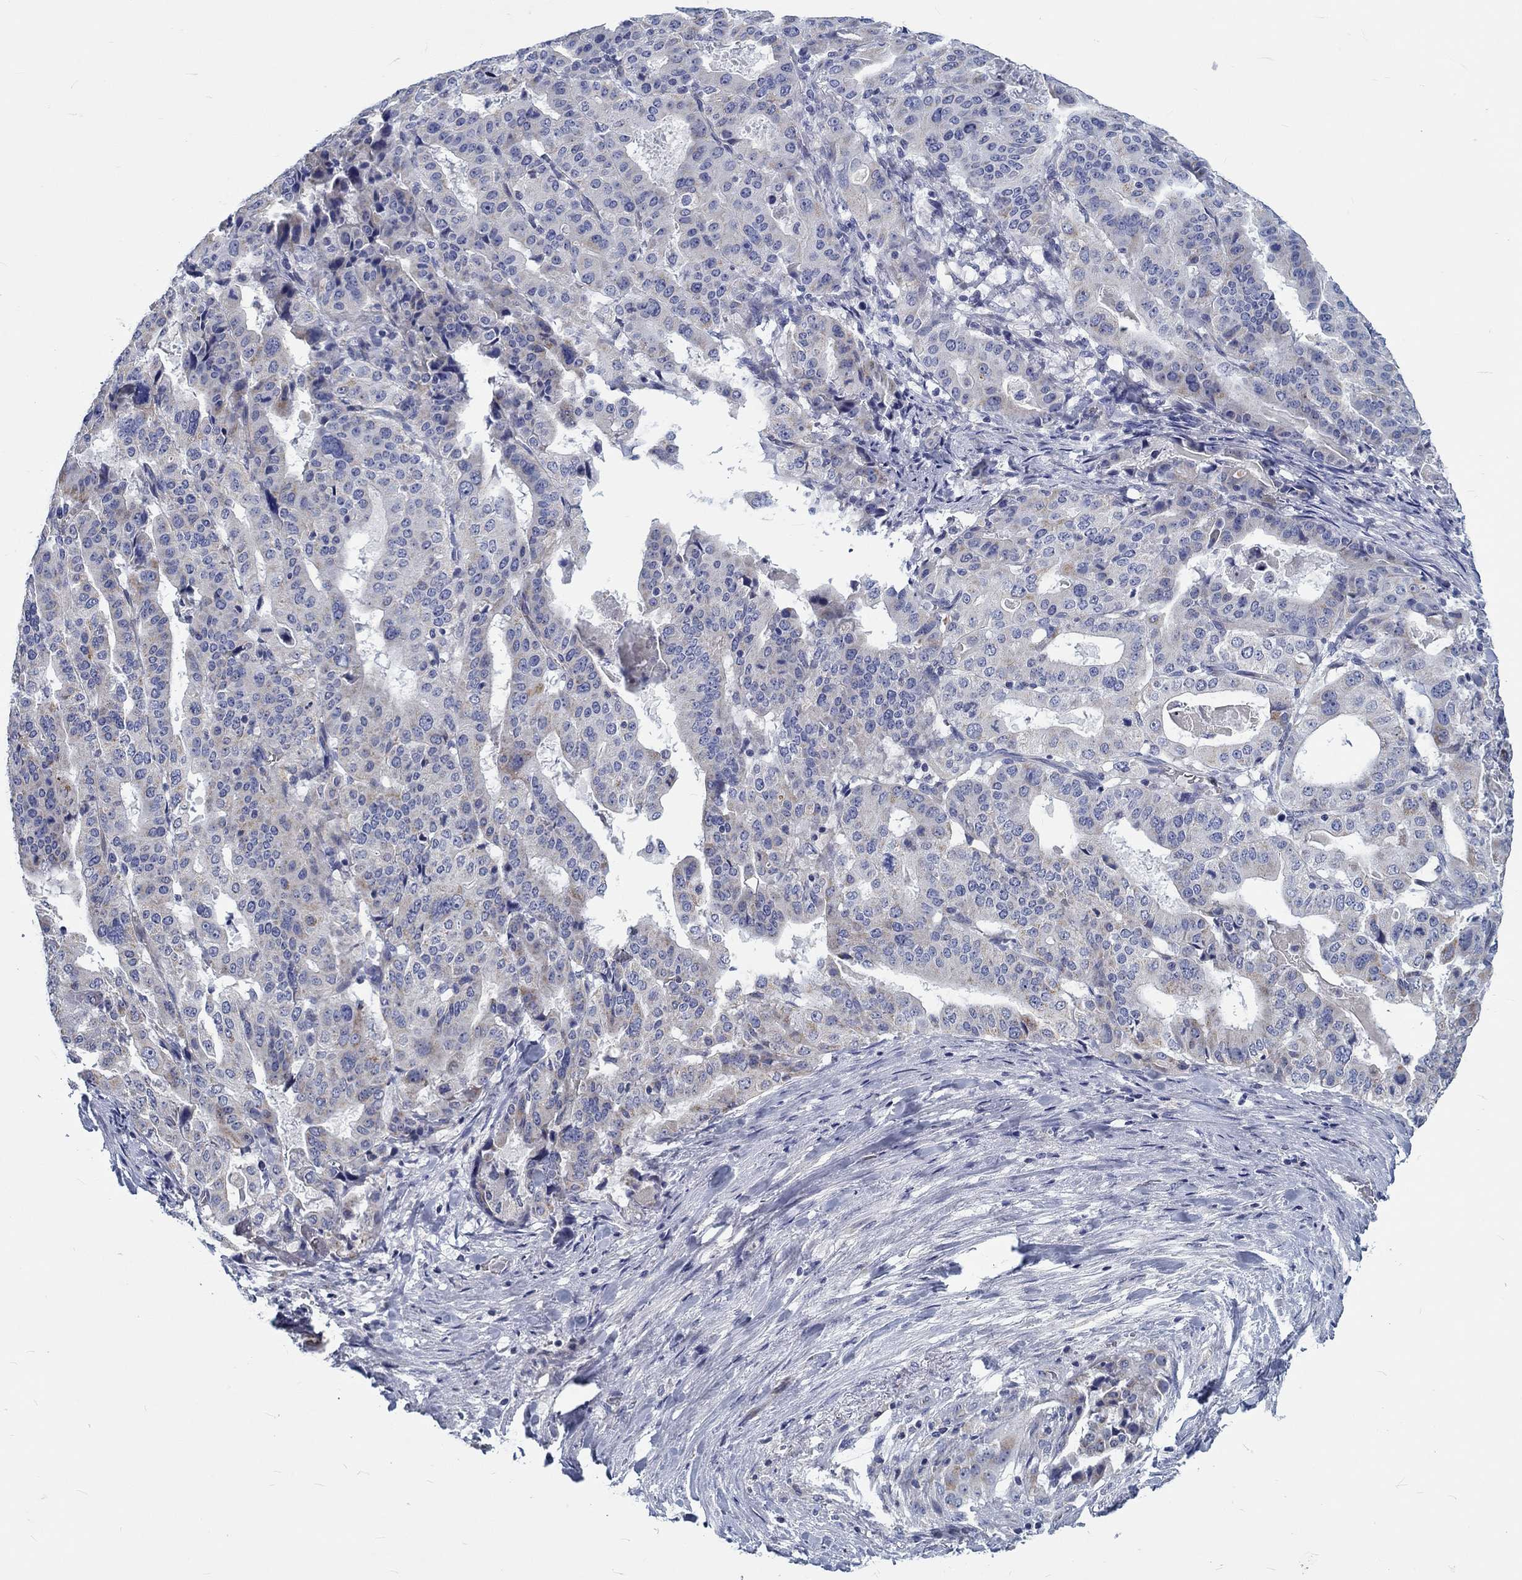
{"staining": {"intensity": "weak", "quantity": "<25%", "location": "cytoplasmic/membranous"}, "tissue": "stomach cancer", "cell_type": "Tumor cells", "image_type": "cancer", "snomed": [{"axis": "morphology", "description": "Adenocarcinoma, NOS"}, {"axis": "topography", "description": "Stomach"}], "caption": "Tumor cells show no significant expression in stomach adenocarcinoma. Brightfield microscopy of IHC stained with DAB (brown) and hematoxylin (blue), captured at high magnification.", "gene": "MYBPC1", "patient": {"sex": "male", "age": 48}}